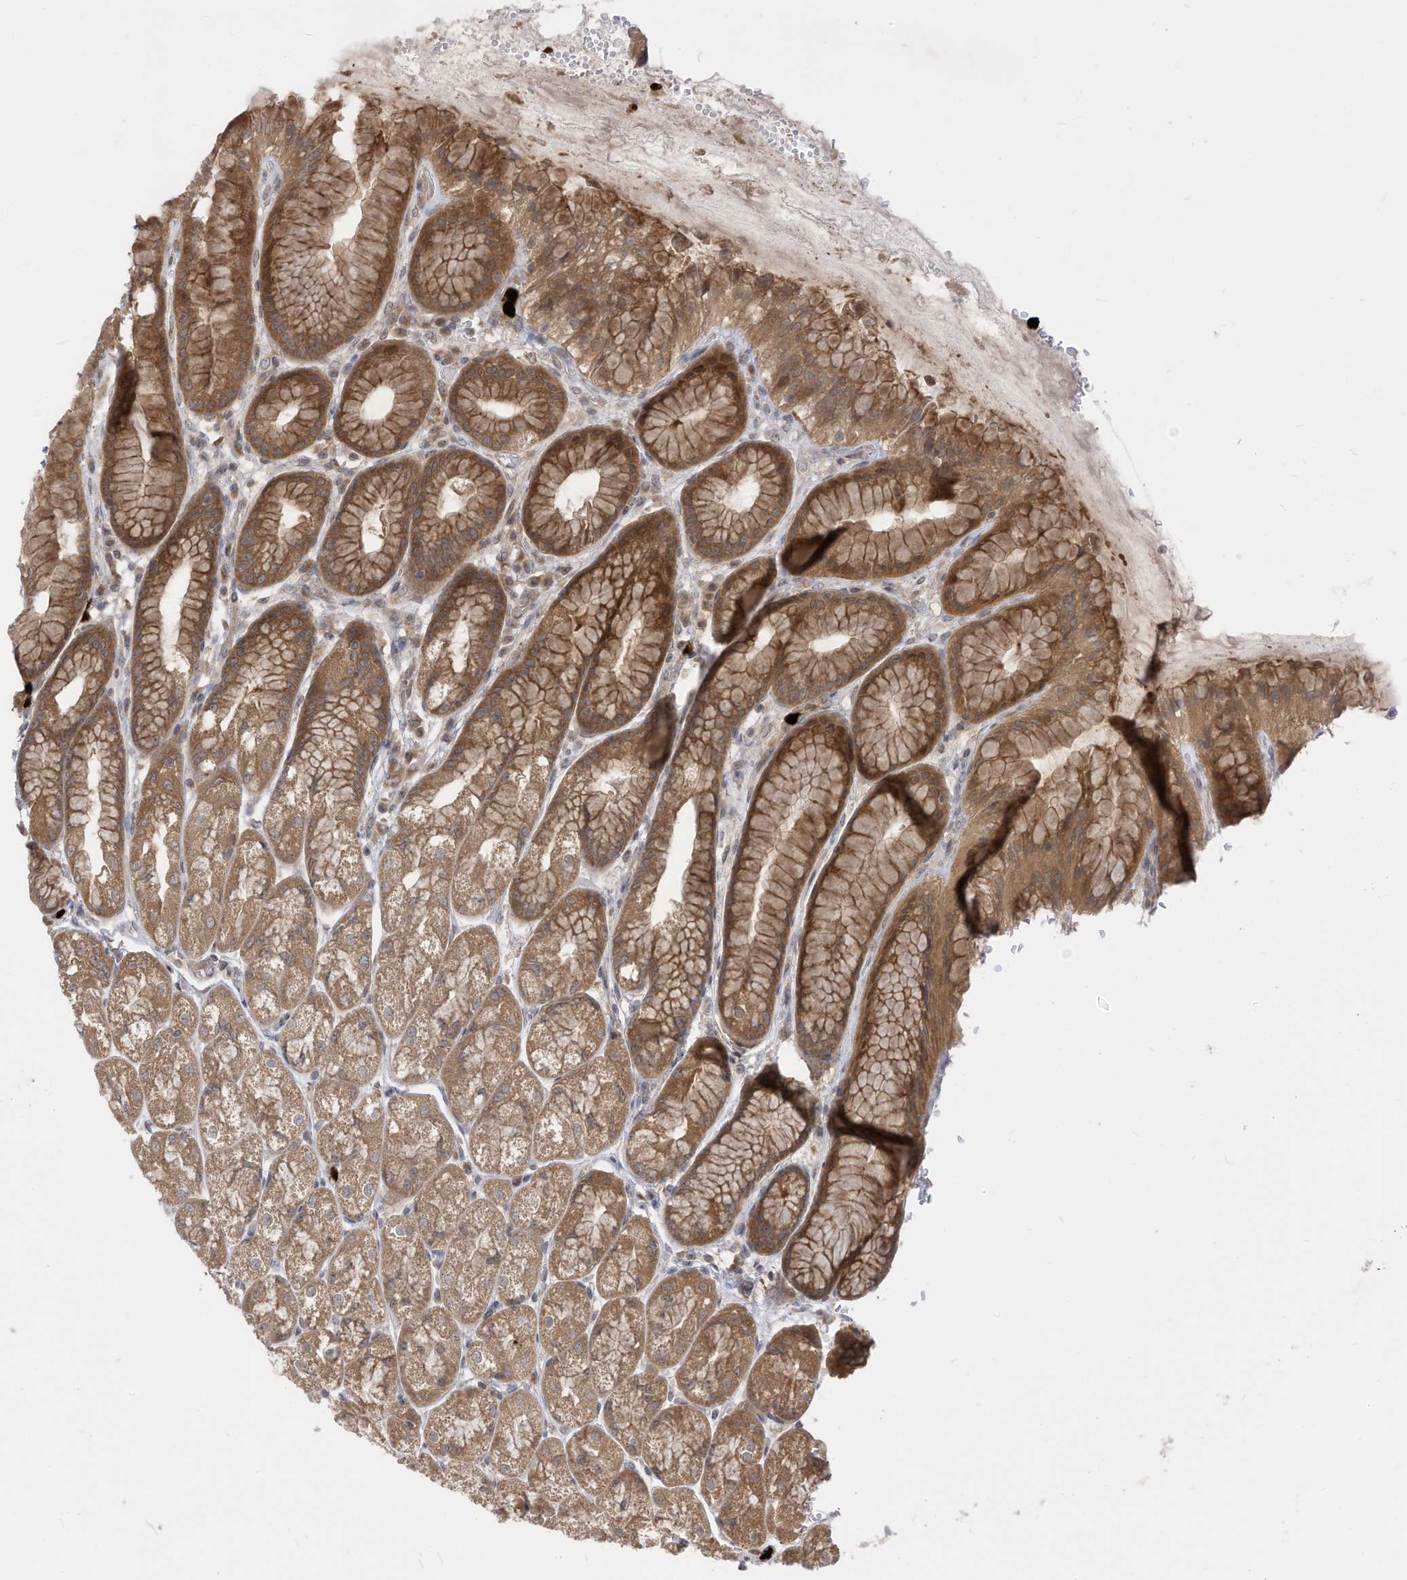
{"staining": {"intensity": "moderate", "quantity": ">75%", "location": "cytoplasmic/membranous"}, "tissue": "stomach", "cell_type": "Glandular cells", "image_type": "normal", "snomed": [{"axis": "morphology", "description": "Normal tissue, NOS"}, {"axis": "topography", "description": "Stomach"}], "caption": "Moderate cytoplasmic/membranous staining for a protein is appreciated in about >75% of glandular cells of normal stomach using IHC.", "gene": "CNKSR1", "patient": {"sex": "male", "age": 57}}